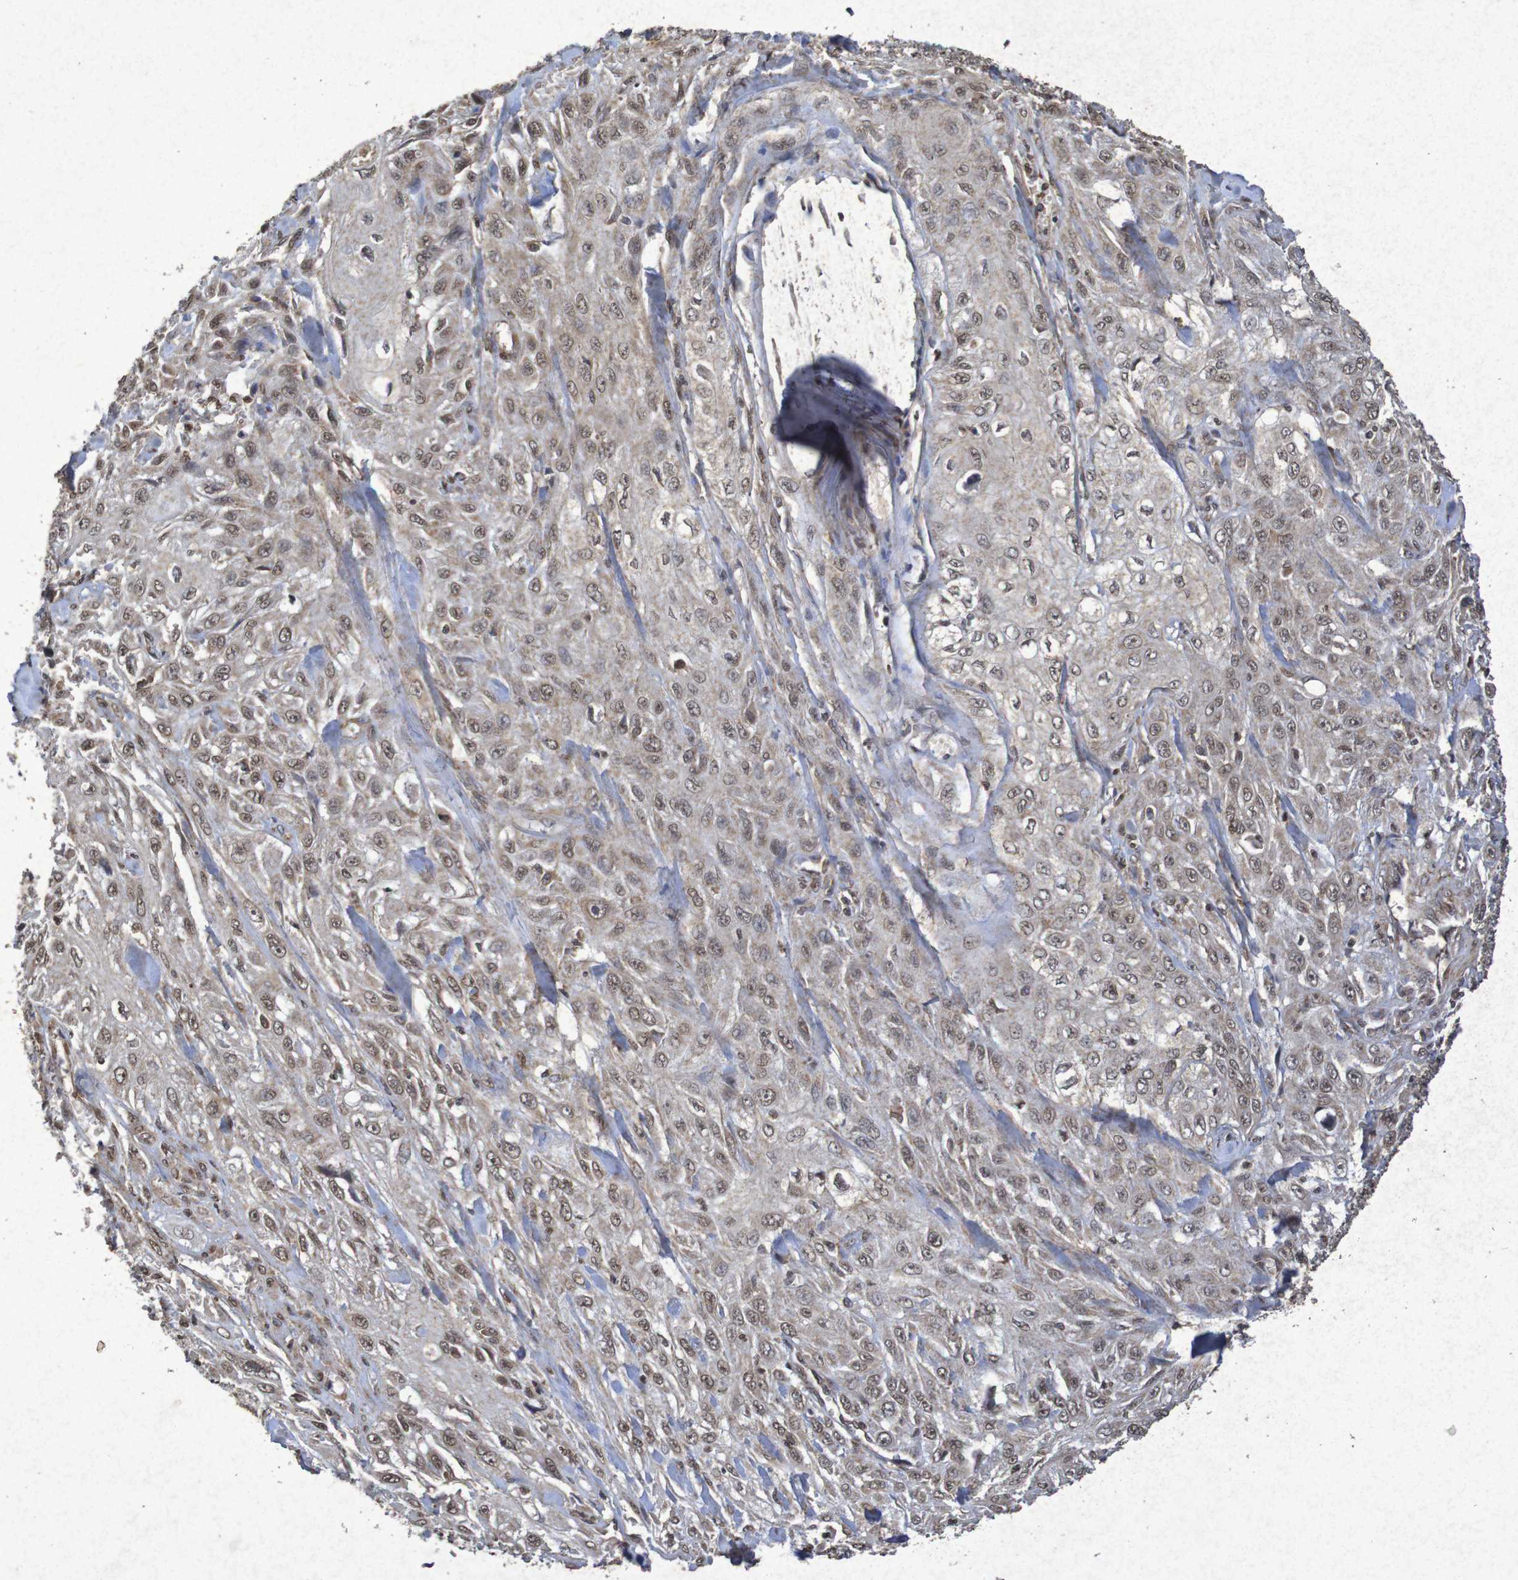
{"staining": {"intensity": "moderate", "quantity": ">75%", "location": "nuclear"}, "tissue": "skin cancer", "cell_type": "Tumor cells", "image_type": "cancer", "snomed": [{"axis": "morphology", "description": "Squamous cell carcinoma, NOS"}, {"axis": "morphology", "description": "Squamous cell carcinoma, metastatic, NOS"}, {"axis": "topography", "description": "Skin"}, {"axis": "topography", "description": "Lymph node"}], "caption": "The micrograph demonstrates a brown stain indicating the presence of a protein in the nuclear of tumor cells in metastatic squamous cell carcinoma (skin). The staining was performed using DAB (3,3'-diaminobenzidine), with brown indicating positive protein expression. Nuclei are stained blue with hematoxylin.", "gene": "GUCY1A2", "patient": {"sex": "male", "age": 75}}